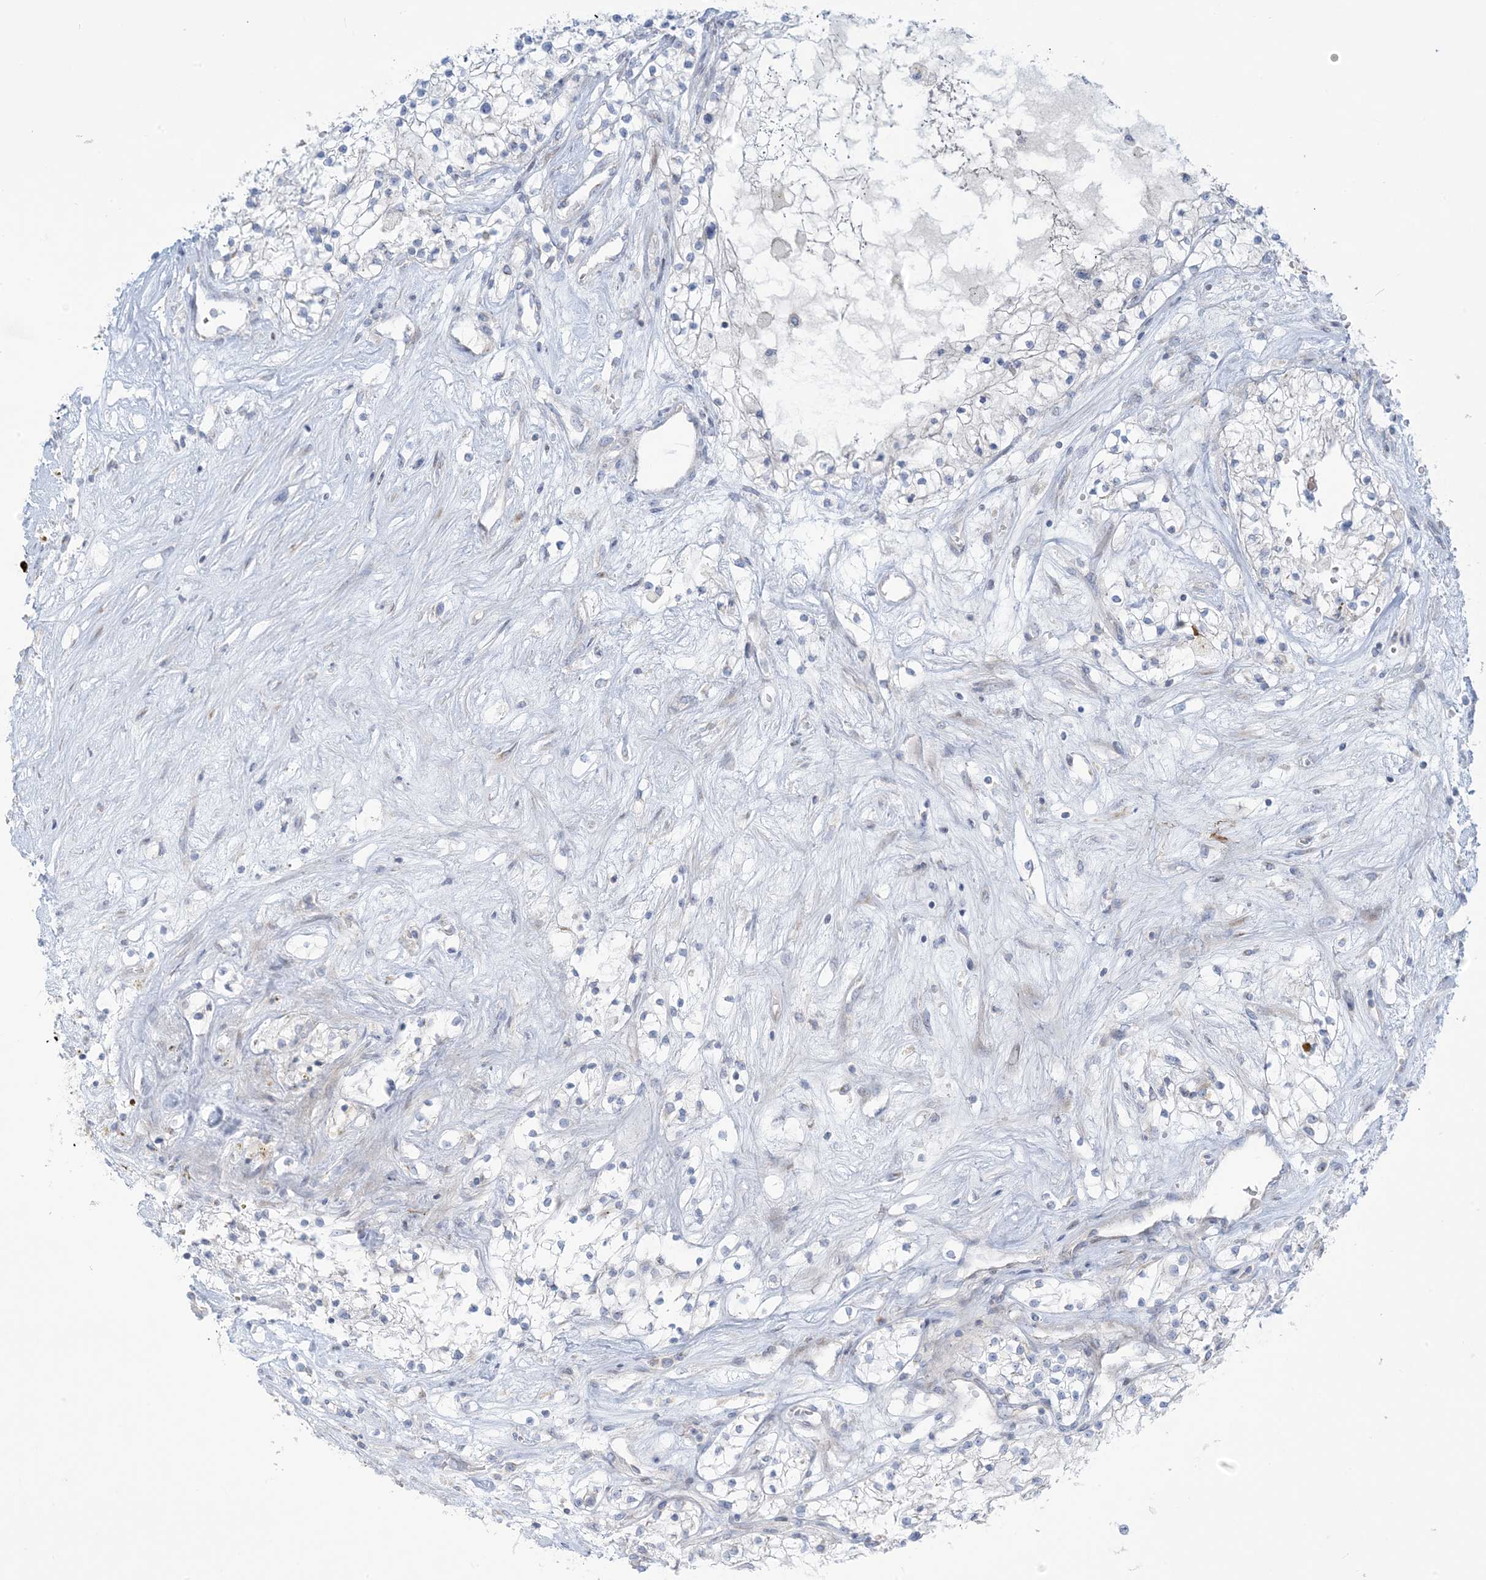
{"staining": {"intensity": "negative", "quantity": "none", "location": "none"}, "tissue": "renal cancer", "cell_type": "Tumor cells", "image_type": "cancer", "snomed": [{"axis": "morphology", "description": "Normal tissue, NOS"}, {"axis": "morphology", "description": "Adenocarcinoma, NOS"}, {"axis": "topography", "description": "Kidney"}], "caption": "This is a image of immunohistochemistry (IHC) staining of adenocarcinoma (renal), which shows no positivity in tumor cells.", "gene": "AFTPH", "patient": {"sex": "male", "age": 68}}